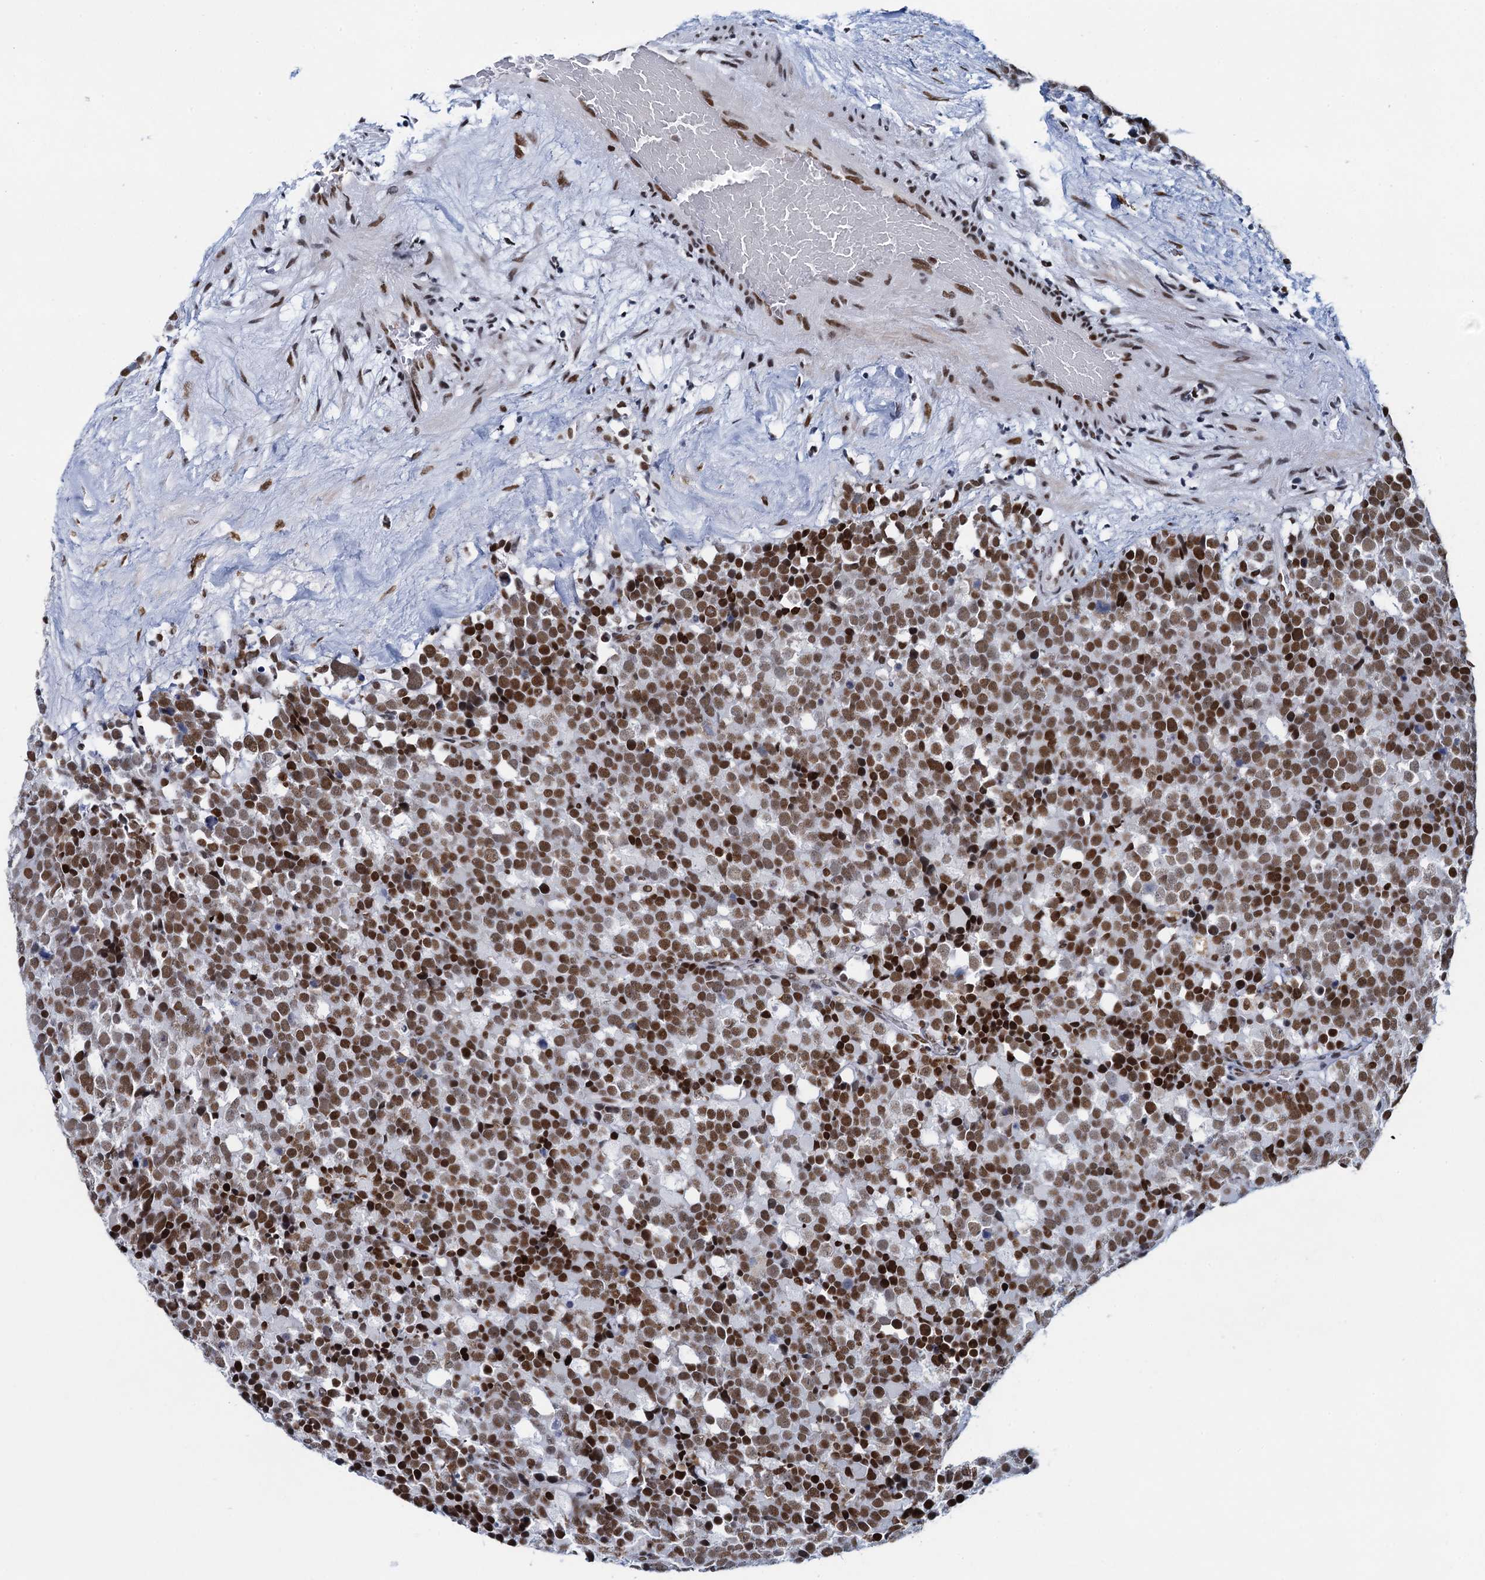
{"staining": {"intensity": "strong", "quantity": ">75%", "location": "nuclear"}, "tissue": "testis cancer", "cell_type": "Tumor cells", "image_type": "cancer", "snomed": [{"axis": "morphology", "description": "Seminoma, NOS"}, {"axis": "topography", "description": "Testis"}], "caption": "This micrograph displays IHC staining of human testis cancer (seminoma), with high strong nuclear expression in about >75% of tumor cells.", "gene": "HNRNPUL2", "patient": {"sex": "male", "age": 71}}